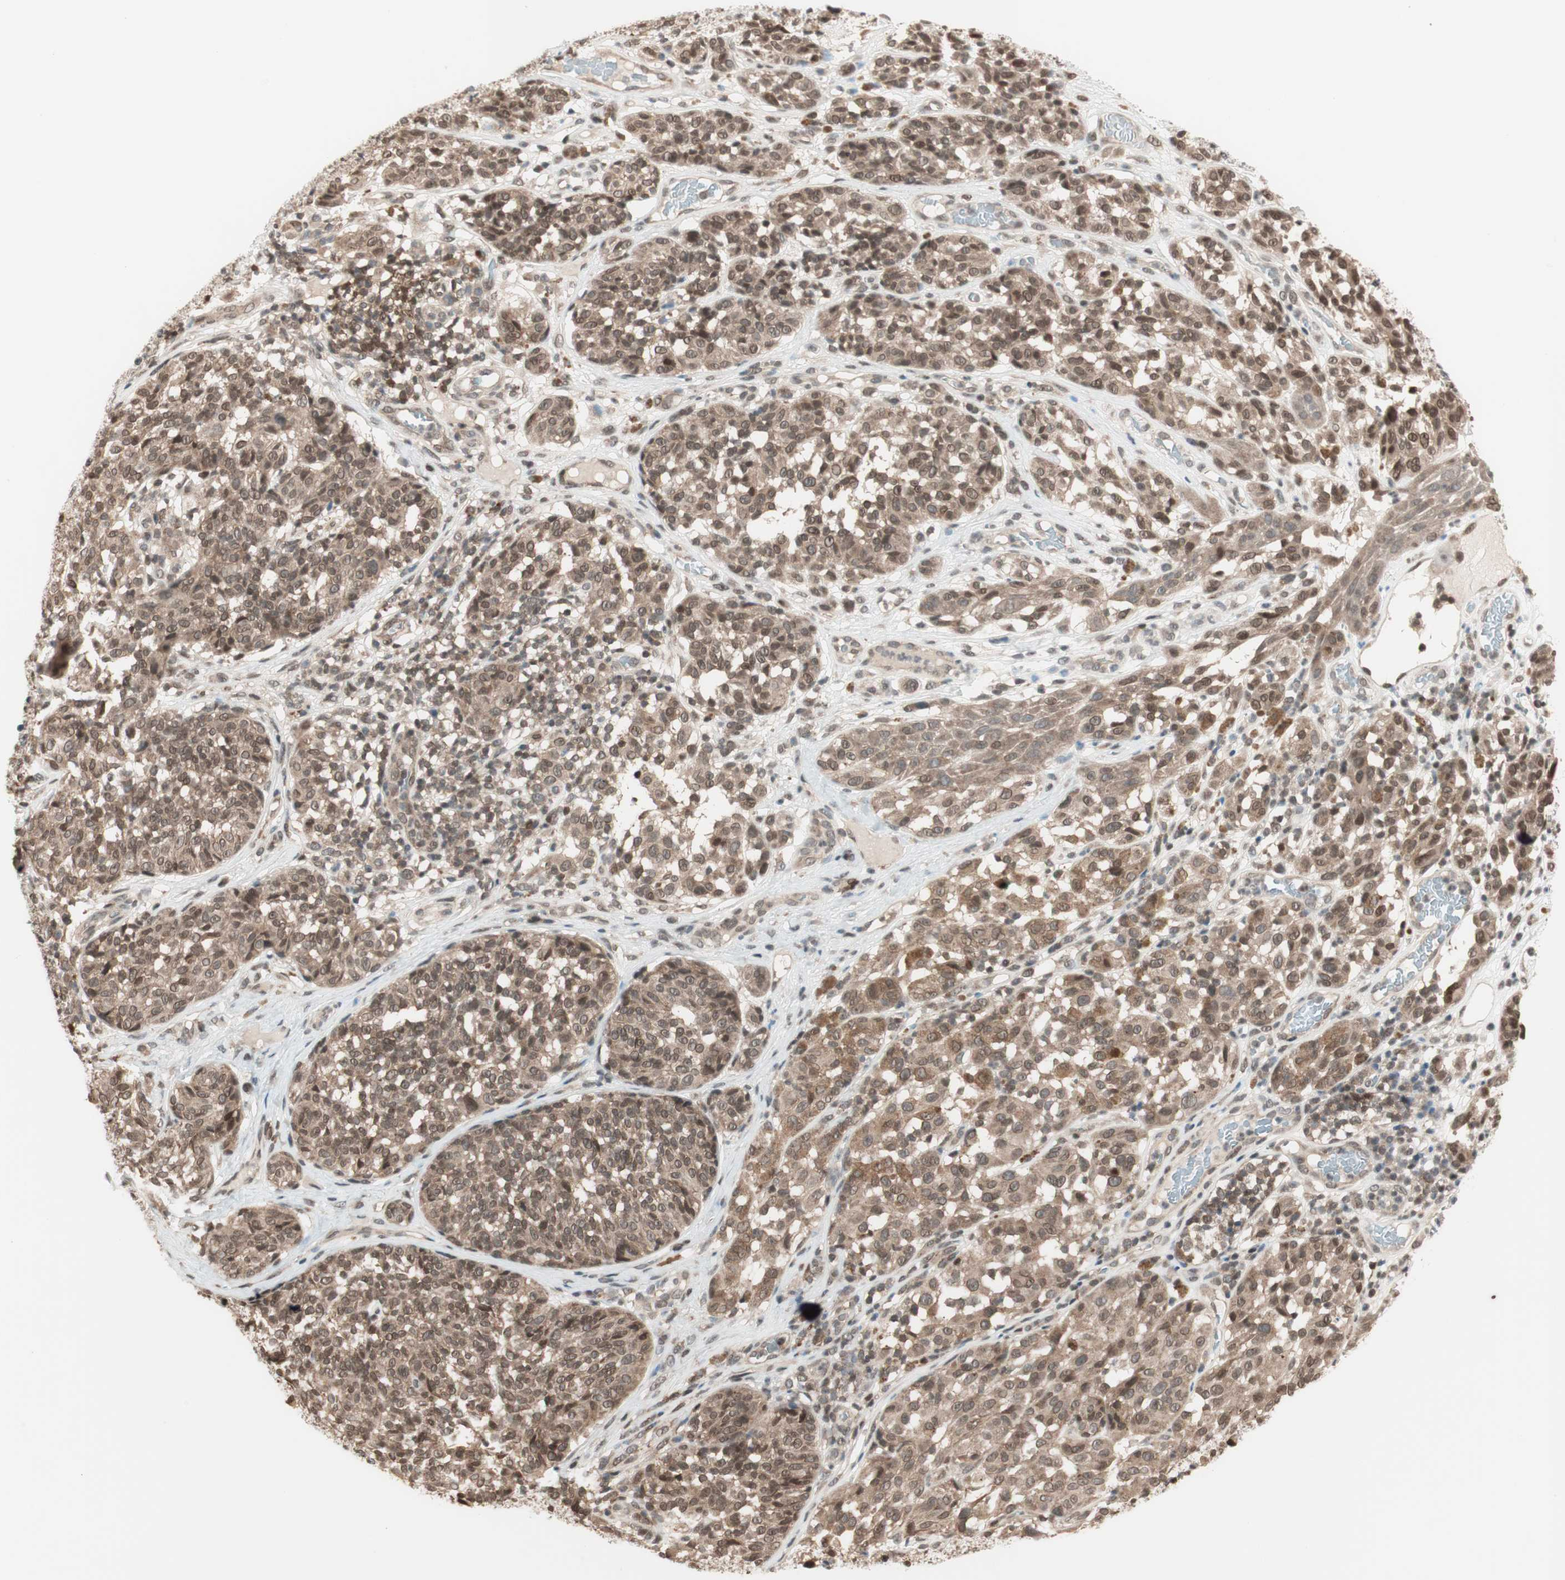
{"staining": {"intensity": "weak", "quantity": ">75%", "location": "cytoplasmic/membranous"}, "tissue": "melanoma", "cell_type": "Tumor cells", "image_type": "cancer", "snomed": [{"axis": "morphology", "description": "Malignant melanoma, NOS"}, {"axis": "topography", "description": "Skin"}], "caption": "This is a photomicrograph of immunohistochemistry staining of melanoma, which shows weak positivity in the cytoplasmic/membranous of tumor cells.", "gene": "UBE2I", "patient": {"sex": "female", "age": 46}}